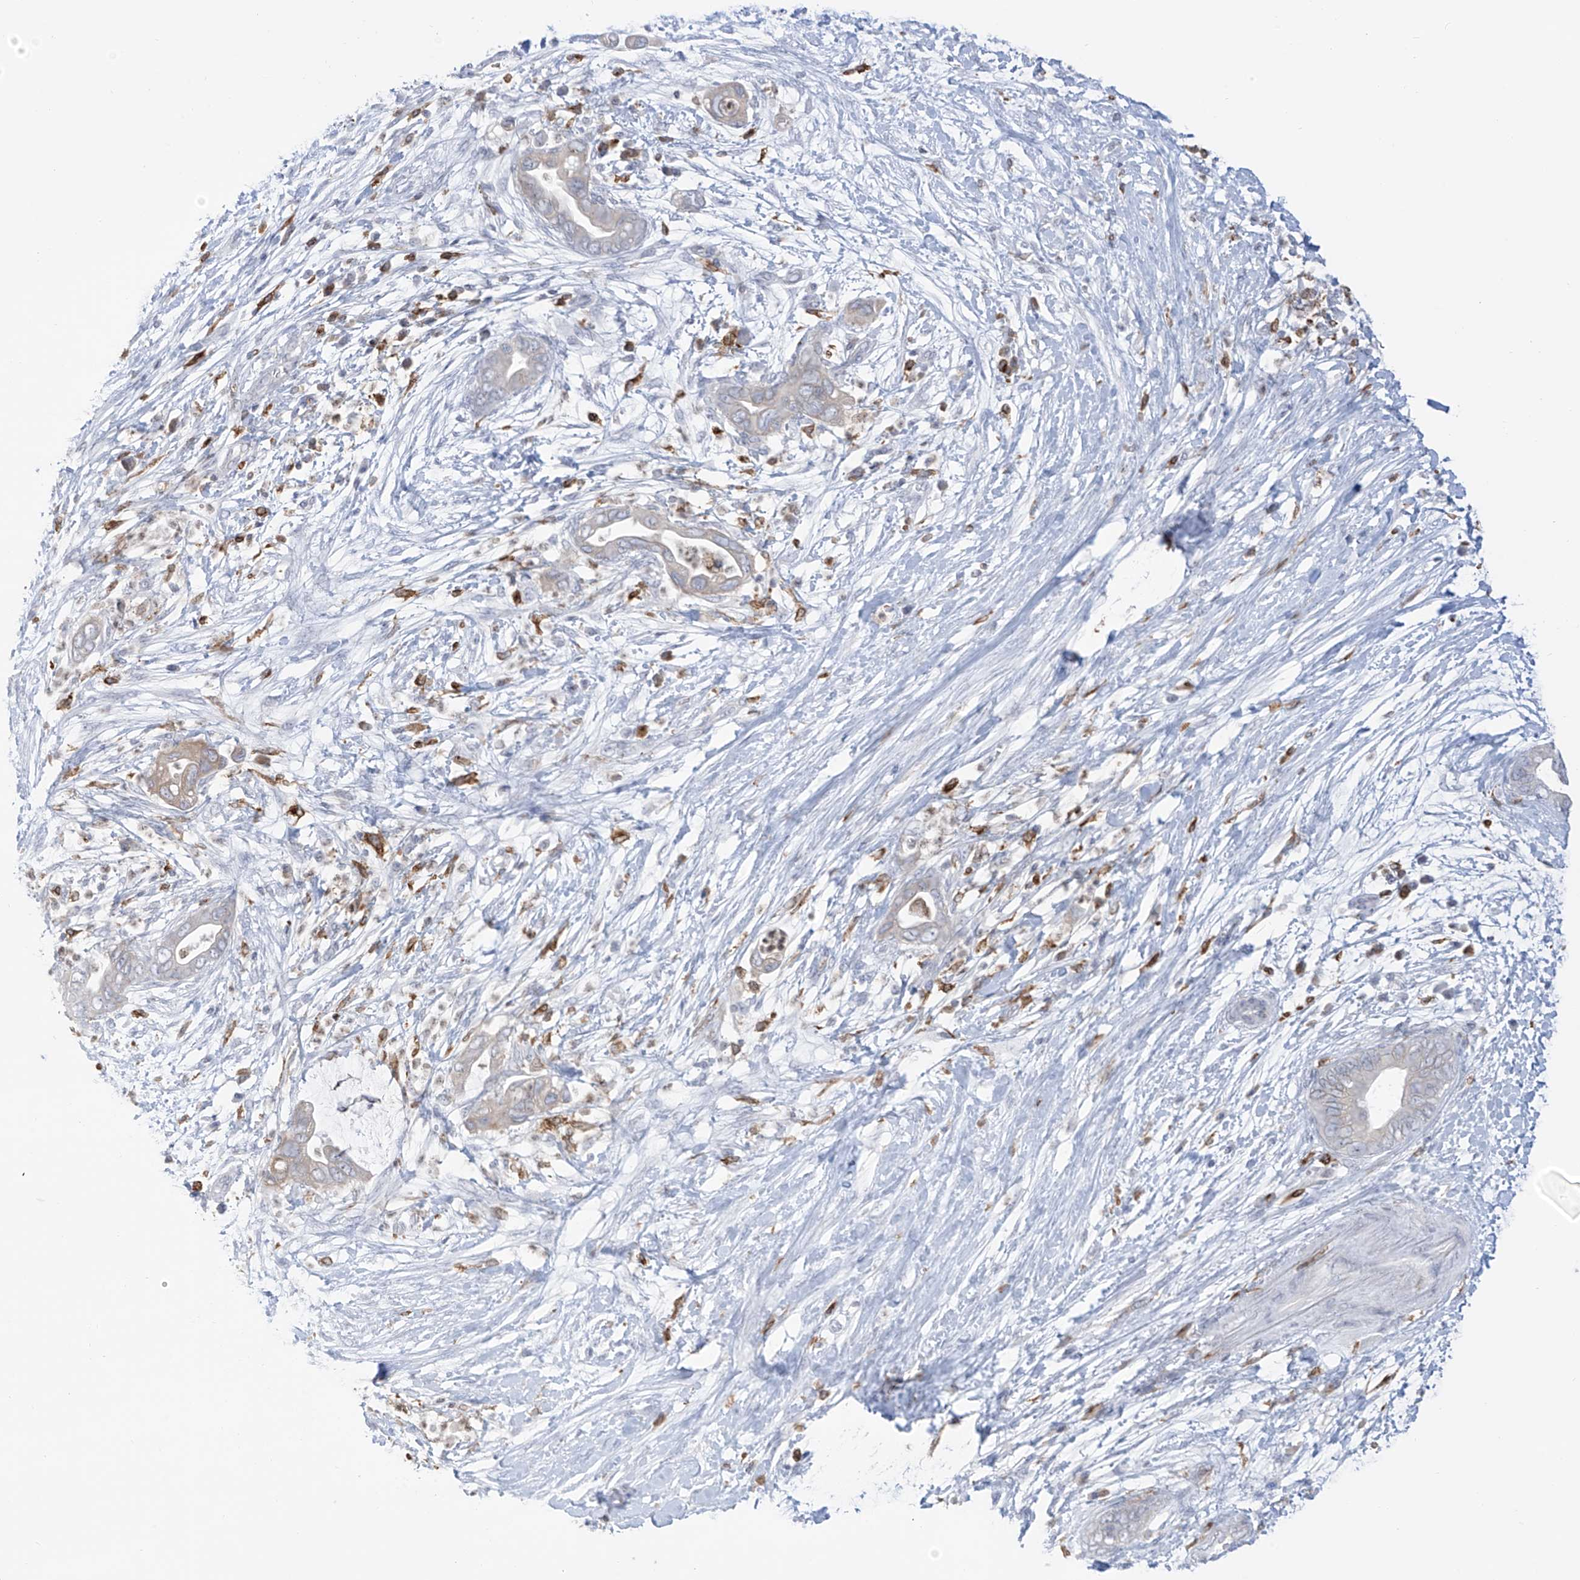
{"staining": {"intensity": "negative", "quantity": "none", "location": "none"}, "tissue": "pancreatic cancer", "cell_type": "Tumor cells", "image_type": "cancer", "snomed": [{"axis": "morphology", "description": "Adenocarcinoma, NOS"}, {"axis": "topography", "description": "Pancreas"}], "caption": "There is no significant positivity in tumor cells of pancreatic cancer (adenocarcinoma).", "gene": "TBXAS1", "patient": {"sex": "male", "age": 75}}